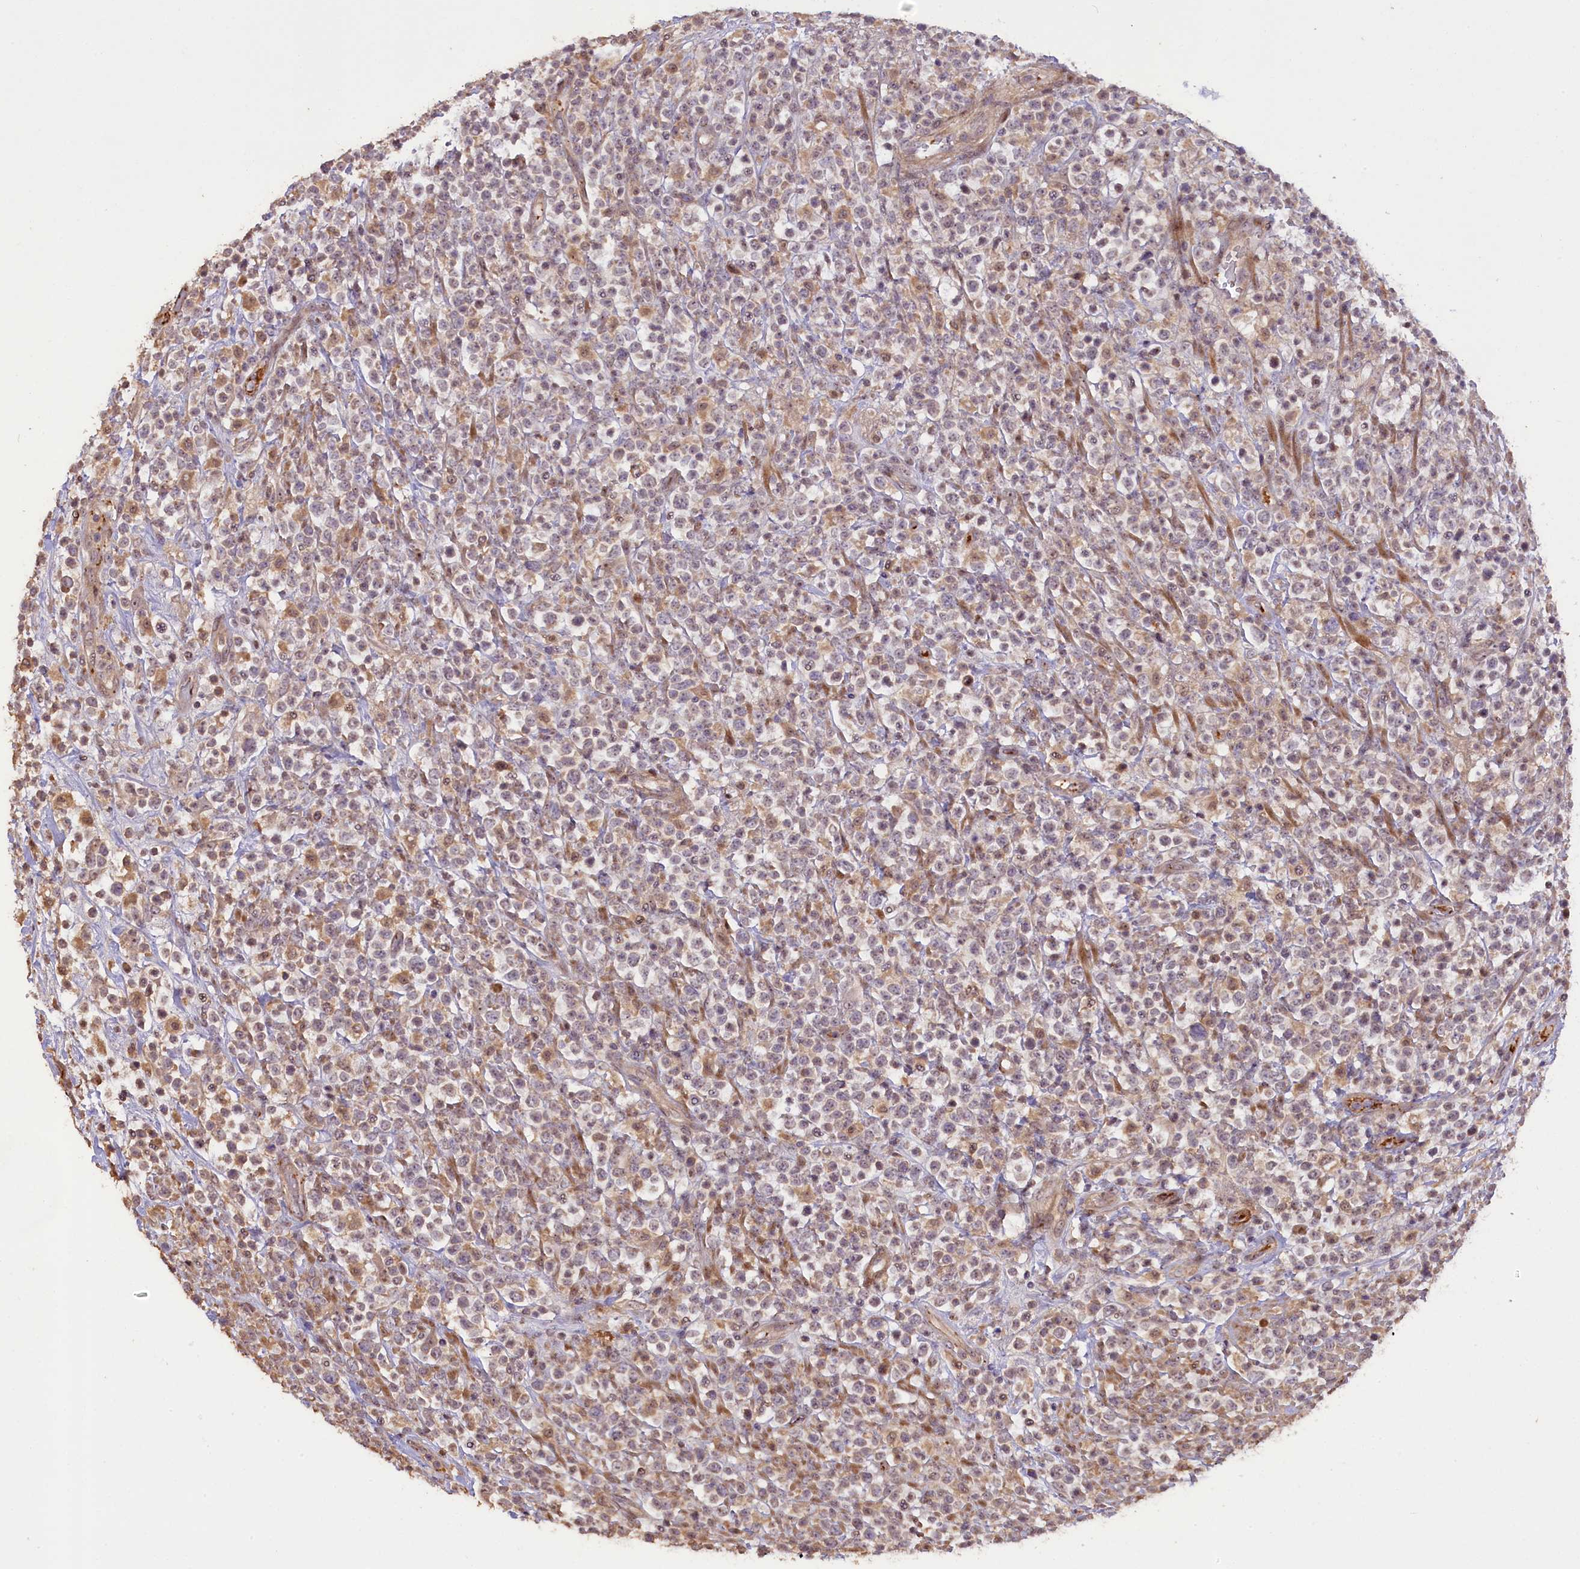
{"staining": {"intensity": "weak", "quantity": "25%-75%", "location": "cytoplasmic/membranous,nuclear"}, "tissue": "lymphoma", "cell_type": "Tumor cells", "image_type": "cancer", "snomed": [{"axis": "morphology", "description": "Malignant lymphoma, non-Hodgkin's type, High grade"}, {"axis": "topography", "description": "Colon"}], "caption": "The histopathology image displays immunohistochemical staining of high-grade malignant lymphoma, non-Hodgkin's type. There is weak cytoplasmic/membranous and nuclear positivity is present in about 25%-75% of tumor cells. The staining was performed using DAB, with brown indicating positive protein expression. Nuclei are stained blue with hematoxylin.", "gene": "FUZ", "patient": {"sex": "female", "age": 53}}